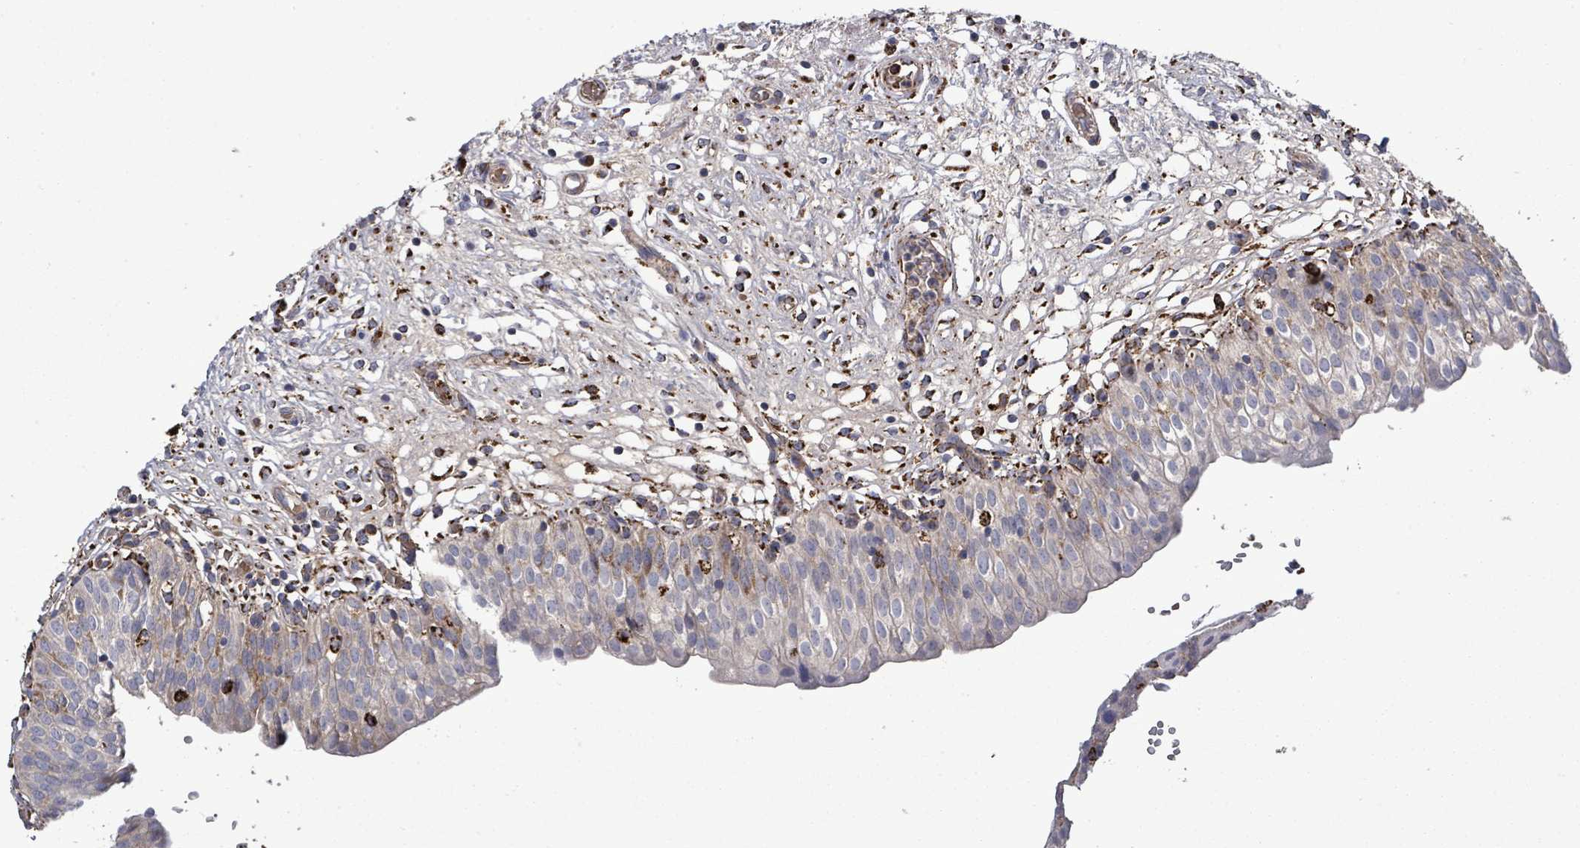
{"staining": {"intensity": "weak", "quantity": "25%-75%", "location": "cytoplasmic/membranous"}, "tissue": "urinary bladder", "cell_type": "Urothelial cells", "image_type": "normal", "snomed": [{"axis": "morphology", "description": "Normal tissue, NOS"}, {"axis": "topography", "description": "Urinary bladder"}], "caption": "This micrograph exhibits IHC staining of normal urinary bladder, with low weak cytoplasmic/membranous expression in approximately 25%-75% of urothelial cells.", "gene": "MTMR12", "patient": {"sex": "male", "age": 55}}